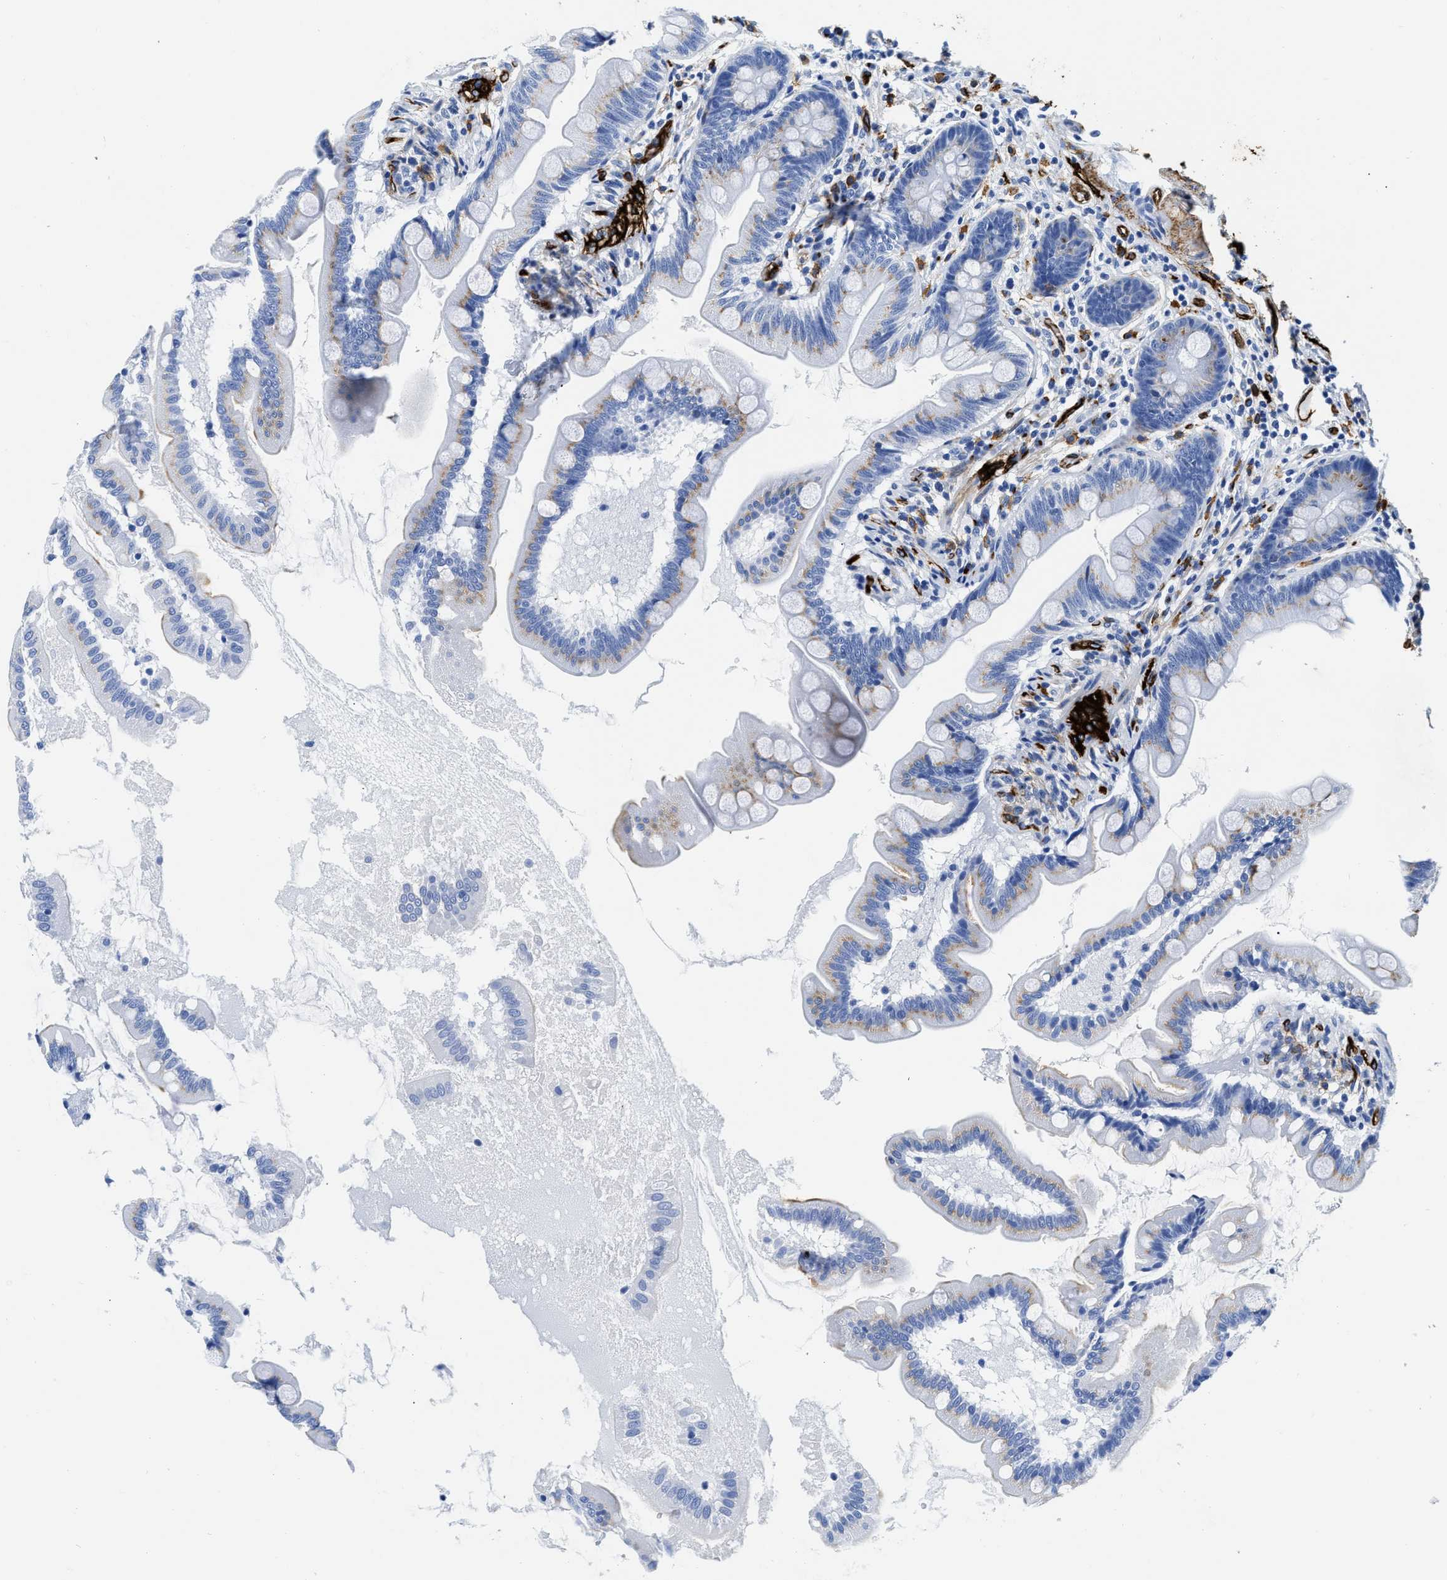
{"staining": {"intensity": "moderate", "quantity": "<25%", "location": "cytoplasmic/membranous"}, "tissue": "small intestine", "cell_type": "Glandular cells", "image_type": "normal", "snomed": [{"axis": "morphology", "description": "Normal tissue, NOS"}, {"axis": "topography", "description": "Small intestine"}], "caption": "Normal small intestine exhibits moderate cytoplasmic/membranous expression in about <25% of glandular cells.", "gene": "TVP23B", "patient": {"sex": "female", "age": 56}}